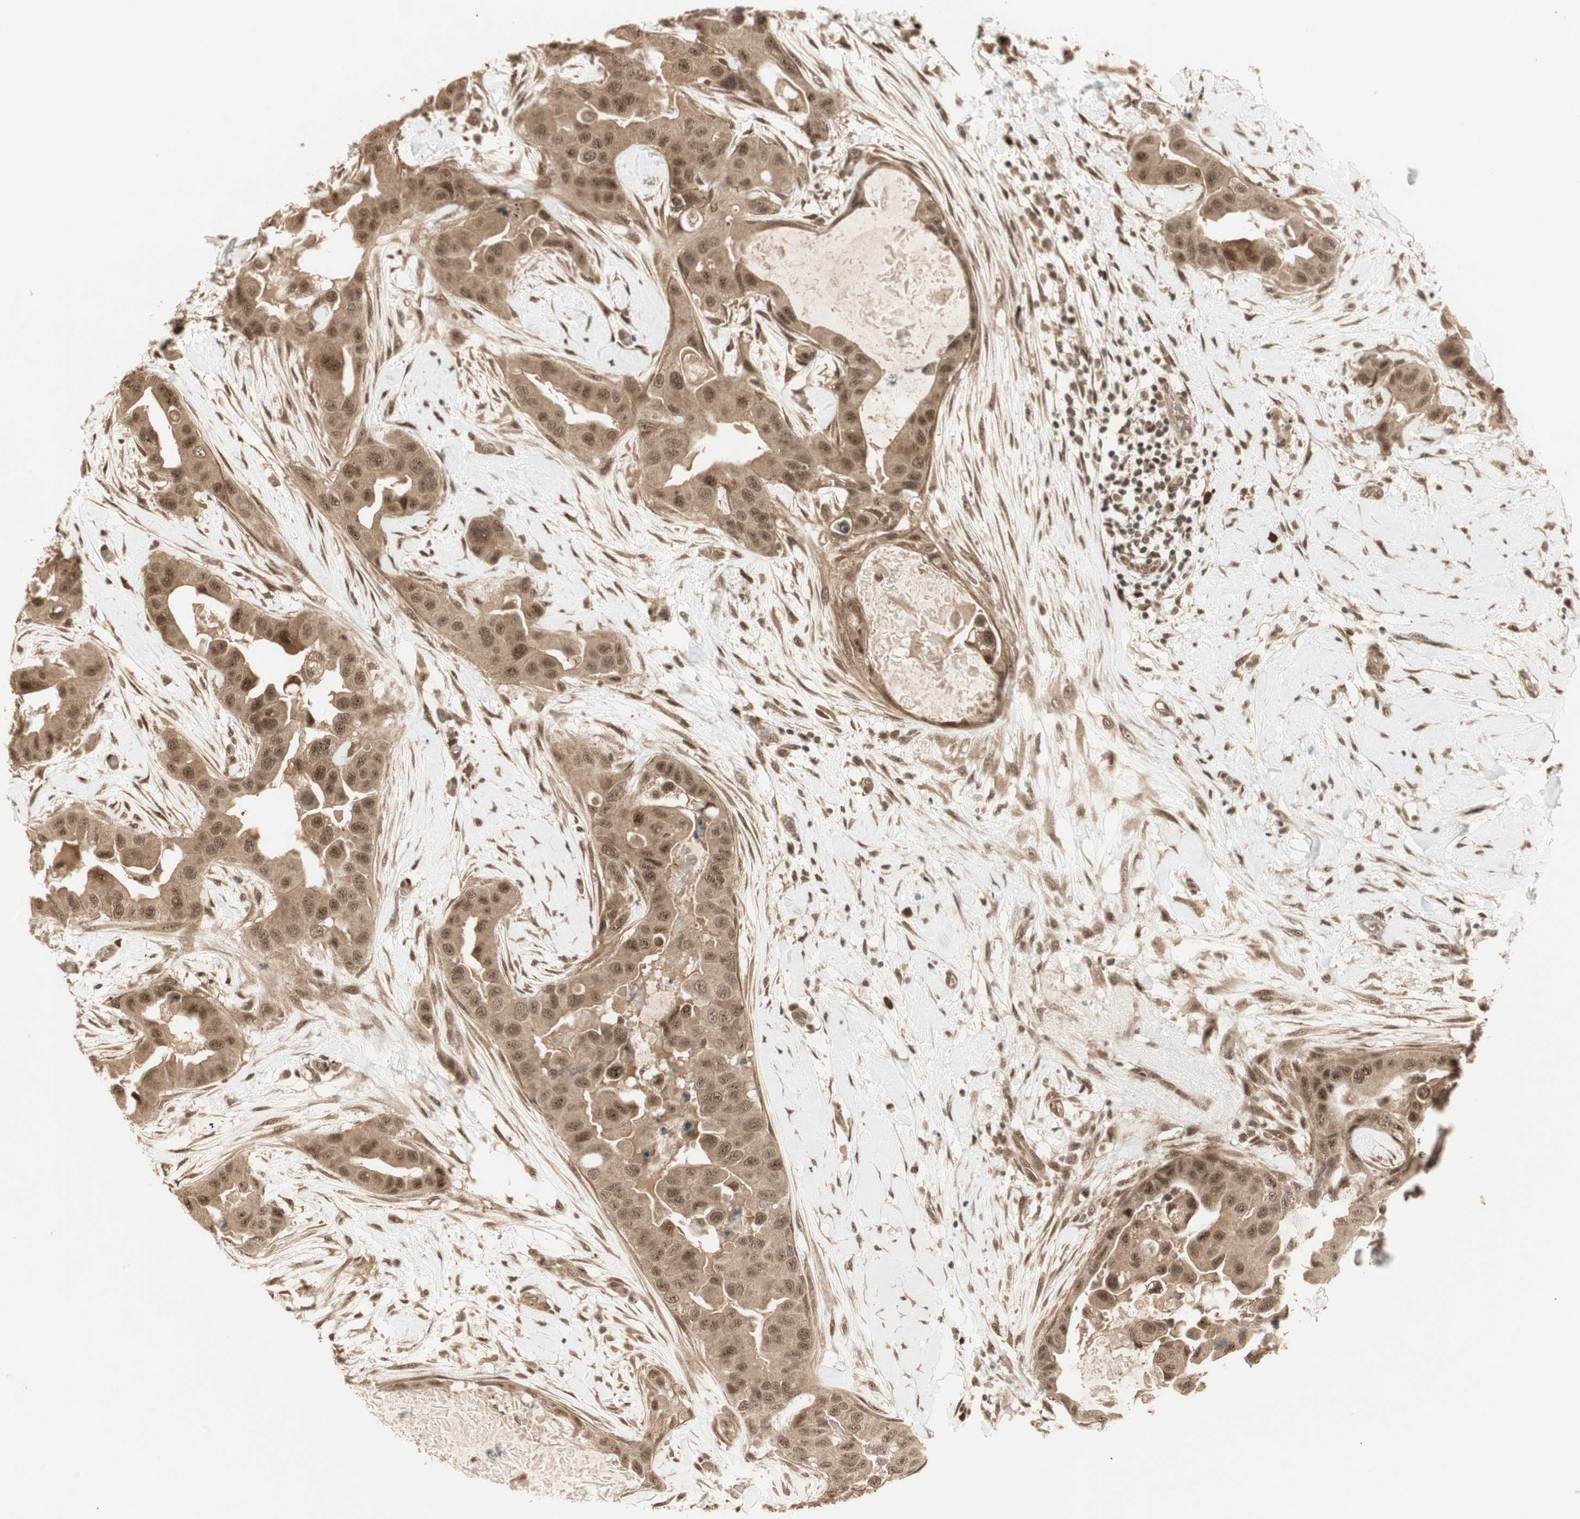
{"staining": {"intensity": "moderate", "quantity": ">75%", "location": "cytoplasmic/membranous,nuclear"}, "tissue": "breast cancer", "cell_type": "Tumor cells", "image_type": "cancer", "snomed": [{"axis": "morphology", "description": "Duct carcinoma"}, {"axis": "topography", "description": "Breast"}], "caption": "DAB (3,3'-diaminobenzidine) immunohistochemical staining of breast cancer shows moderate cytoplasmic/membranous and nuclear protein staining in about >75% of tumor cells.", "gene": "ZSCAN31", "patient": {"sex": "female", "age": 40}}